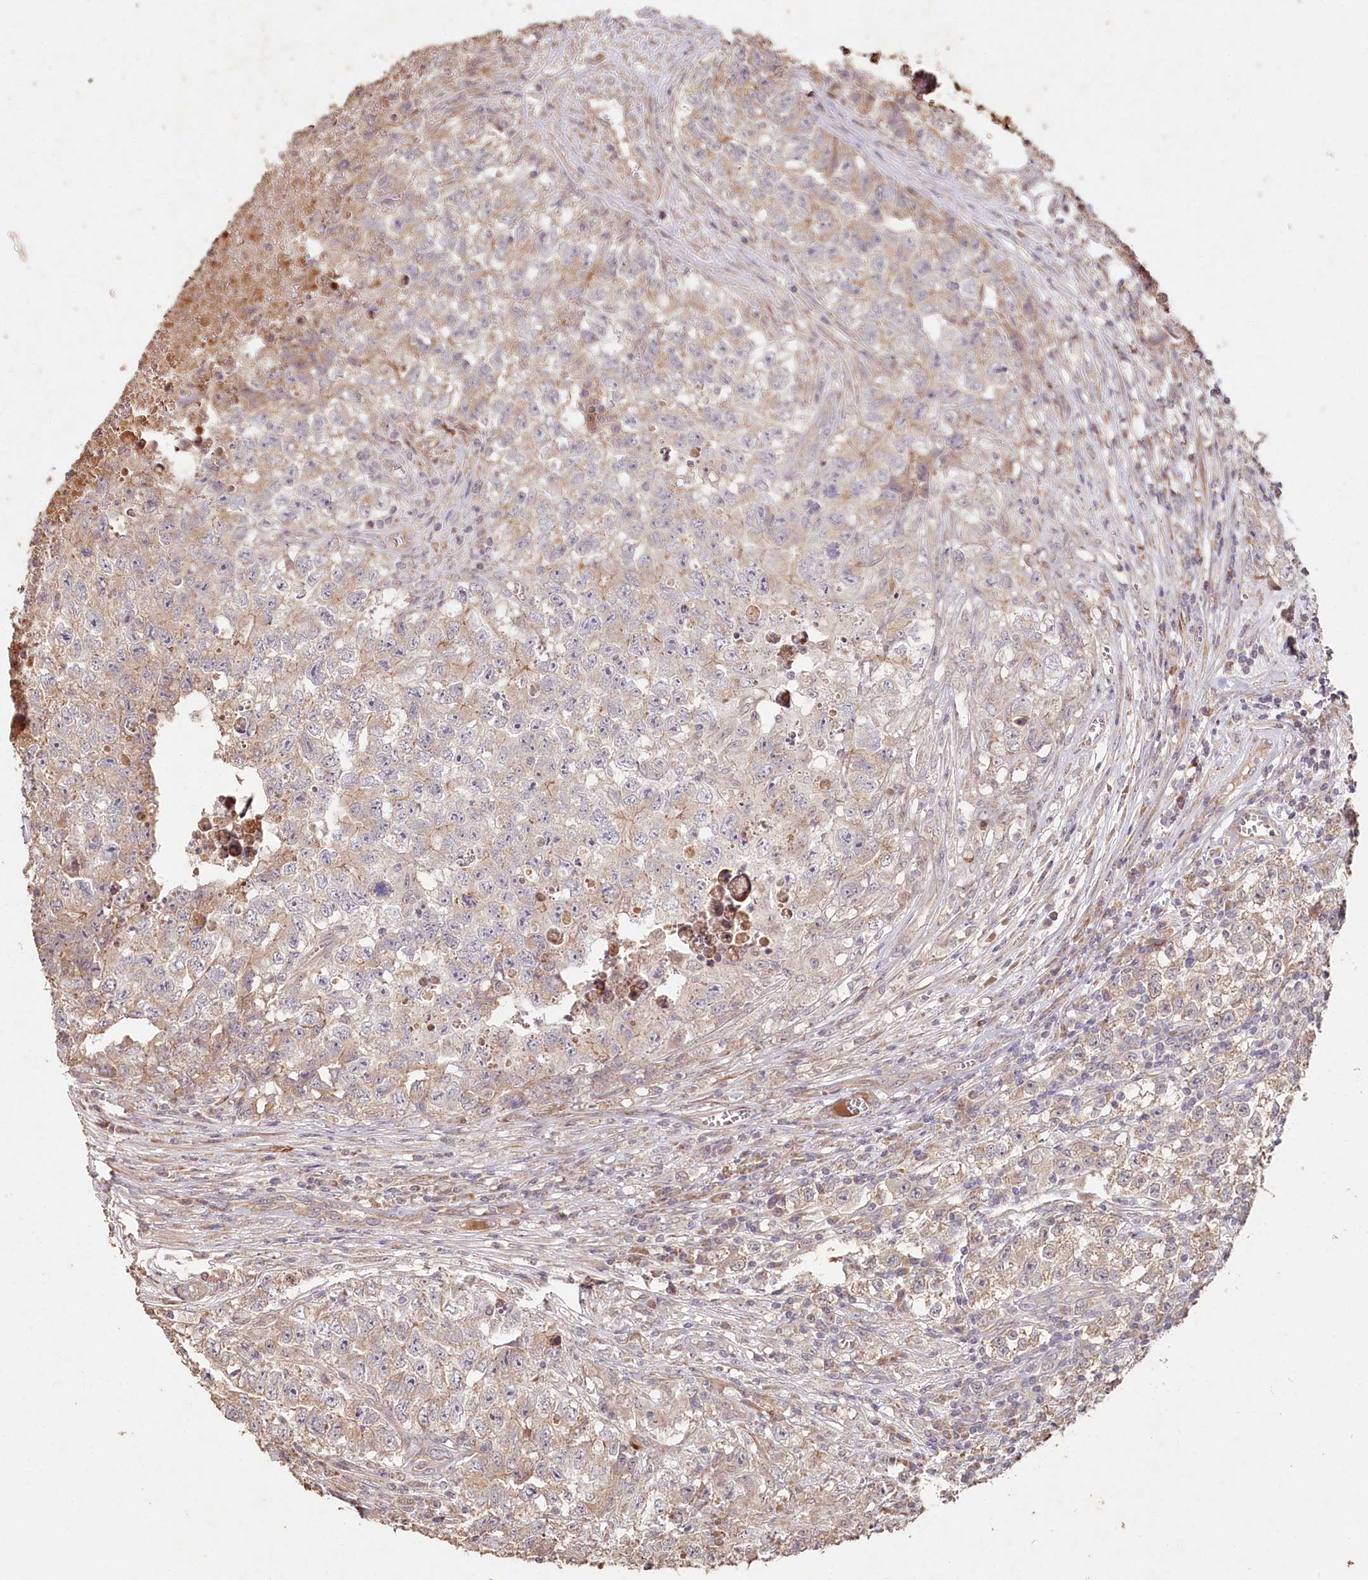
{"staining": {"intensity": "weak", "quantity": "<25%", "location": "cytoplasmic/membranous"}, "tissue": "testis cancer", "cell_type": "Tumor cells", "image_type": "cancer", "snomed": [{"axis": "morphology", "description": "Seminoma, NOS"}, {"axis": "morphology", "description": "Carcinoma, Embryonal, NOS"}, {"axis": "topography", "description": "Testis"}], "caption": "Testis cancer stained for a protein using IHC demonstrates no positivity tumor cells.", "gene": "HAL", "patient": {"sex": "male", "age": 43}}